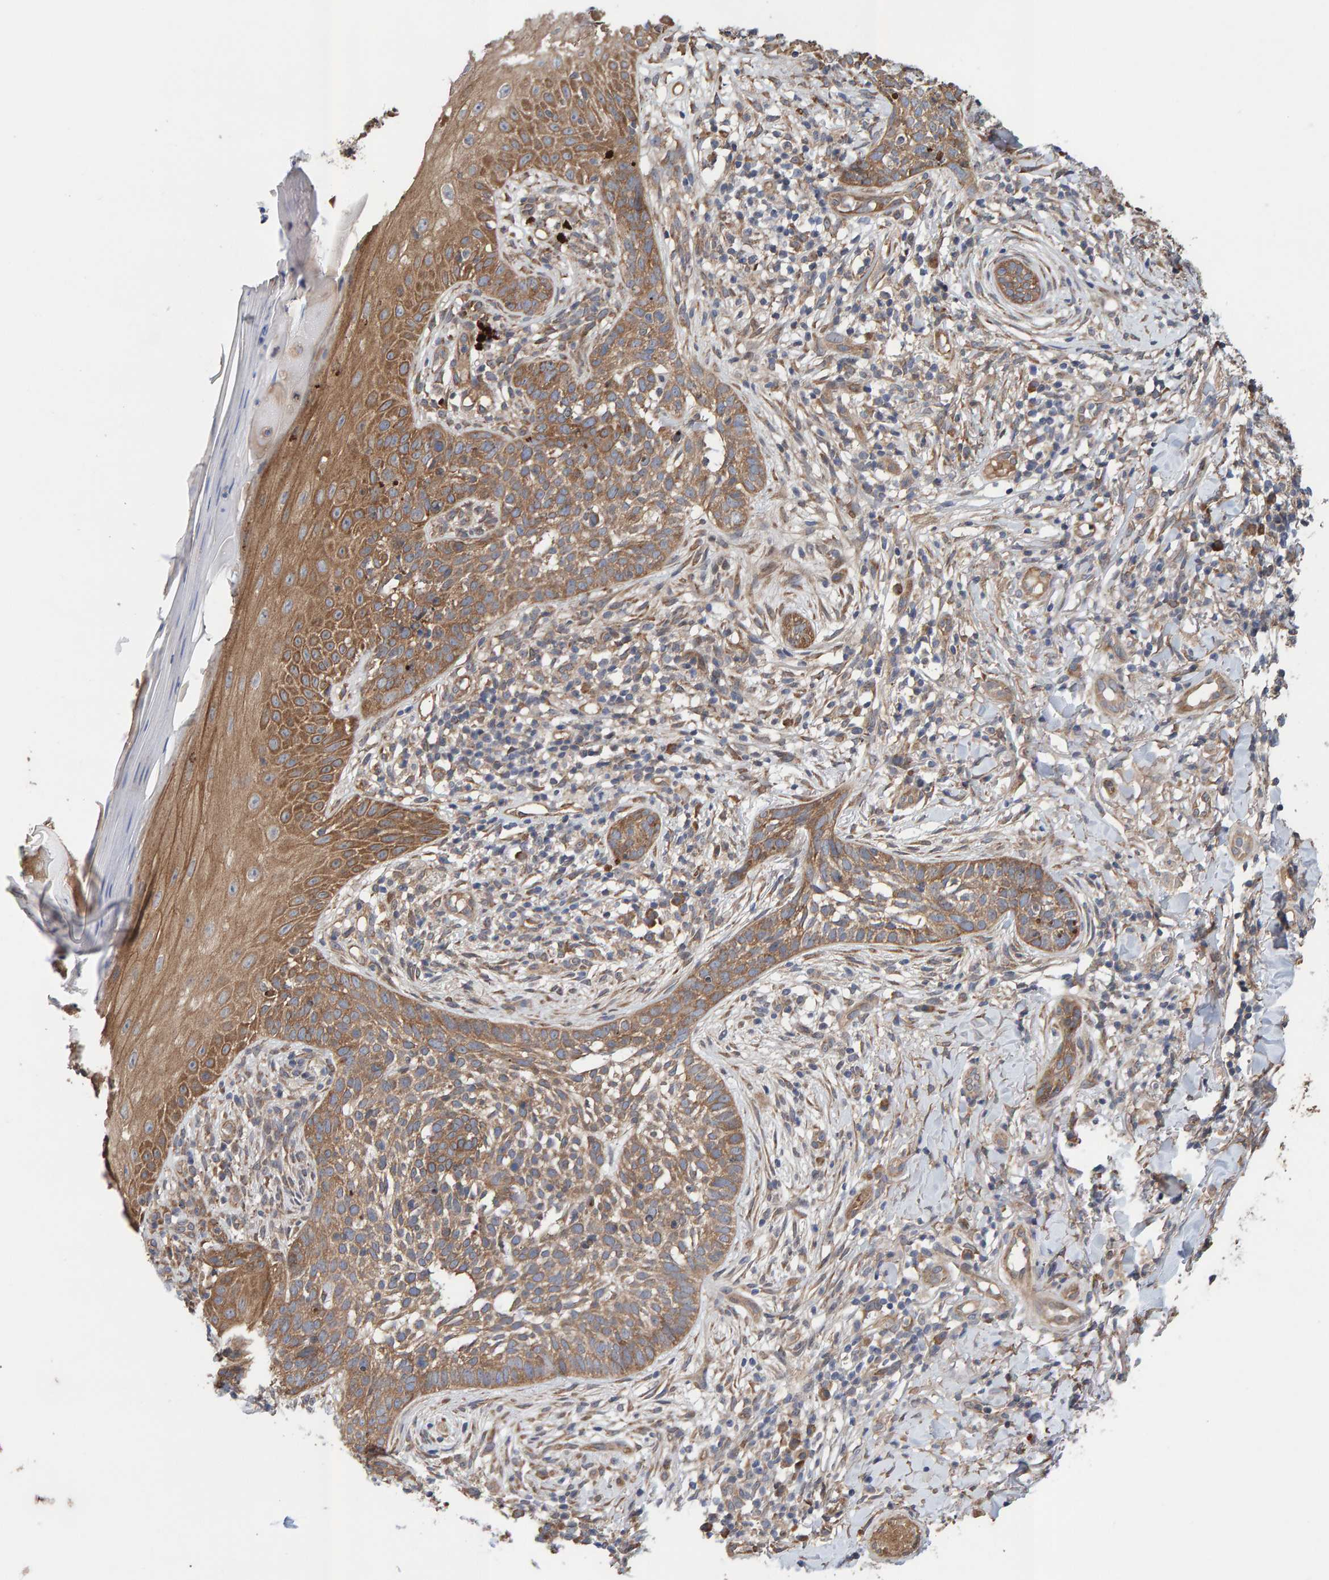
{"staining": {"intensity": "moderate", "quantity": ">75%", "location": "cytoplasmic/membranous"}, "tissue": "skin cancer", "cell_type": "Tumor cells", "image_type": "cancer", "snomed": [{"axis": "morphology", "description": "Normal tissue, NOS"}, {"axis": "morphology", "description": "Basal cell carcinoma"}, {"axis": "topography", "description": "Skin"}], "caption": "High-power microscopy captured an IHC histopathology image of skin cancer (basal cell carcinoma), revealing moderate cytoplasmic/membranous staining in approximately >75% of tumor cells. The staining is performed using DAB (3,3'-diaminobenzidine) brown chromogen to label protein expression. The nuclei are counter-stained blue using hematoxylin.", "gene": "LRSAM1", "patient": {"sex": "male", "age": 67}}